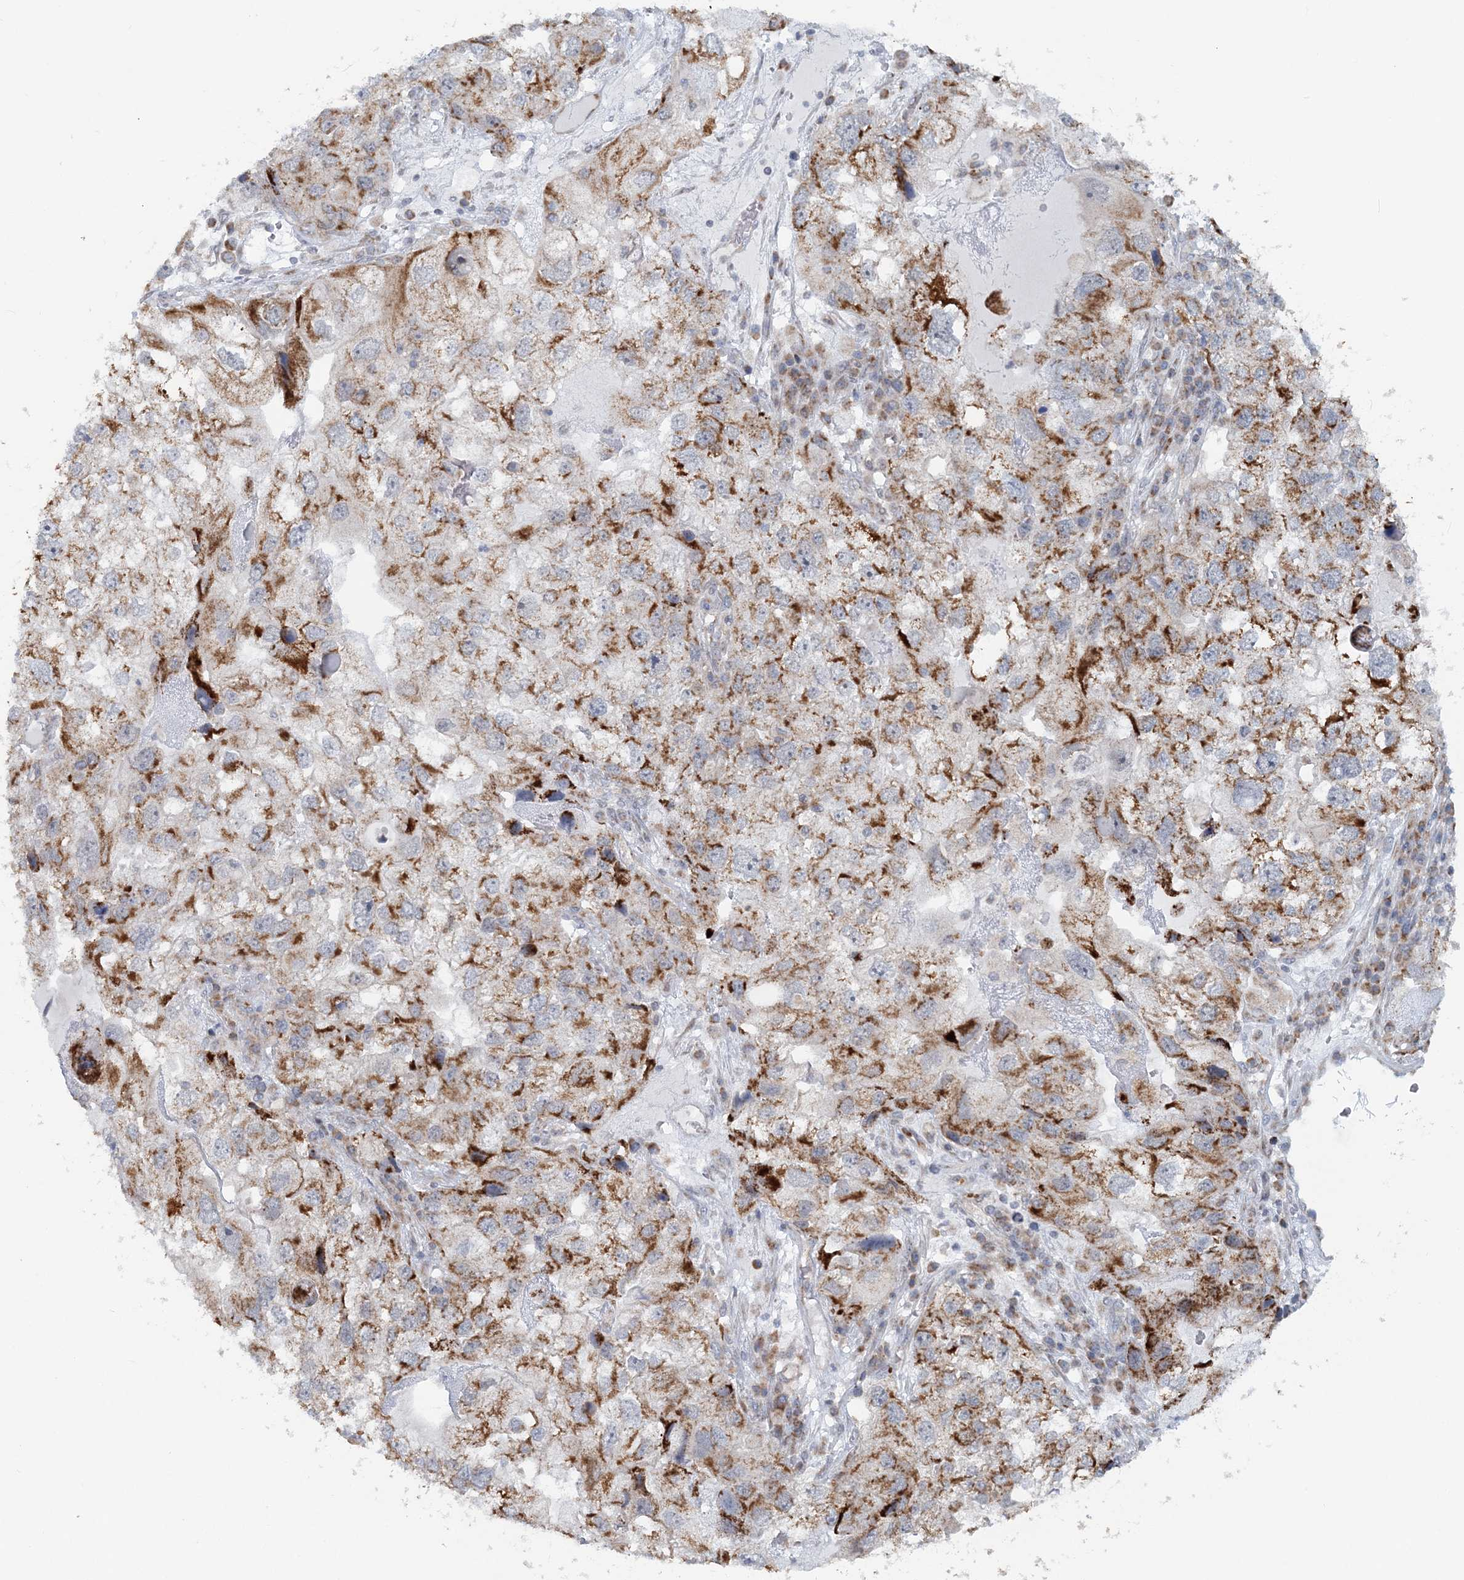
{"staining": {"intensity": "moderate", "quantity": ">75%", "location": "cytoplasmic/membranous"}, "tissue": "endometrial cancer", "cell_type": "Tumor cells", "image_type": "cancer", "snomed": [{"axis": "morphology", "description": "Adenocarcinoma, NOS"}, {"axis": "topography", "description": "Endometrium"}], "caption": "Immunohistochemistry staining of endometrial cancer (adenocarcinoma), which shows medium levels of moderate cytoplasmic/membranous staining in about >75% of tumor cells indicating moderate cytoplasmic/membranous protein positivity. The staining was performed using DAB (3,3'-diaminobenzidine) (brown) for protein detection and nuclei were counterstained in hematoxylin (blue).", "gene": "RNF150", "patient": {"sex": "female", "age": 49}}